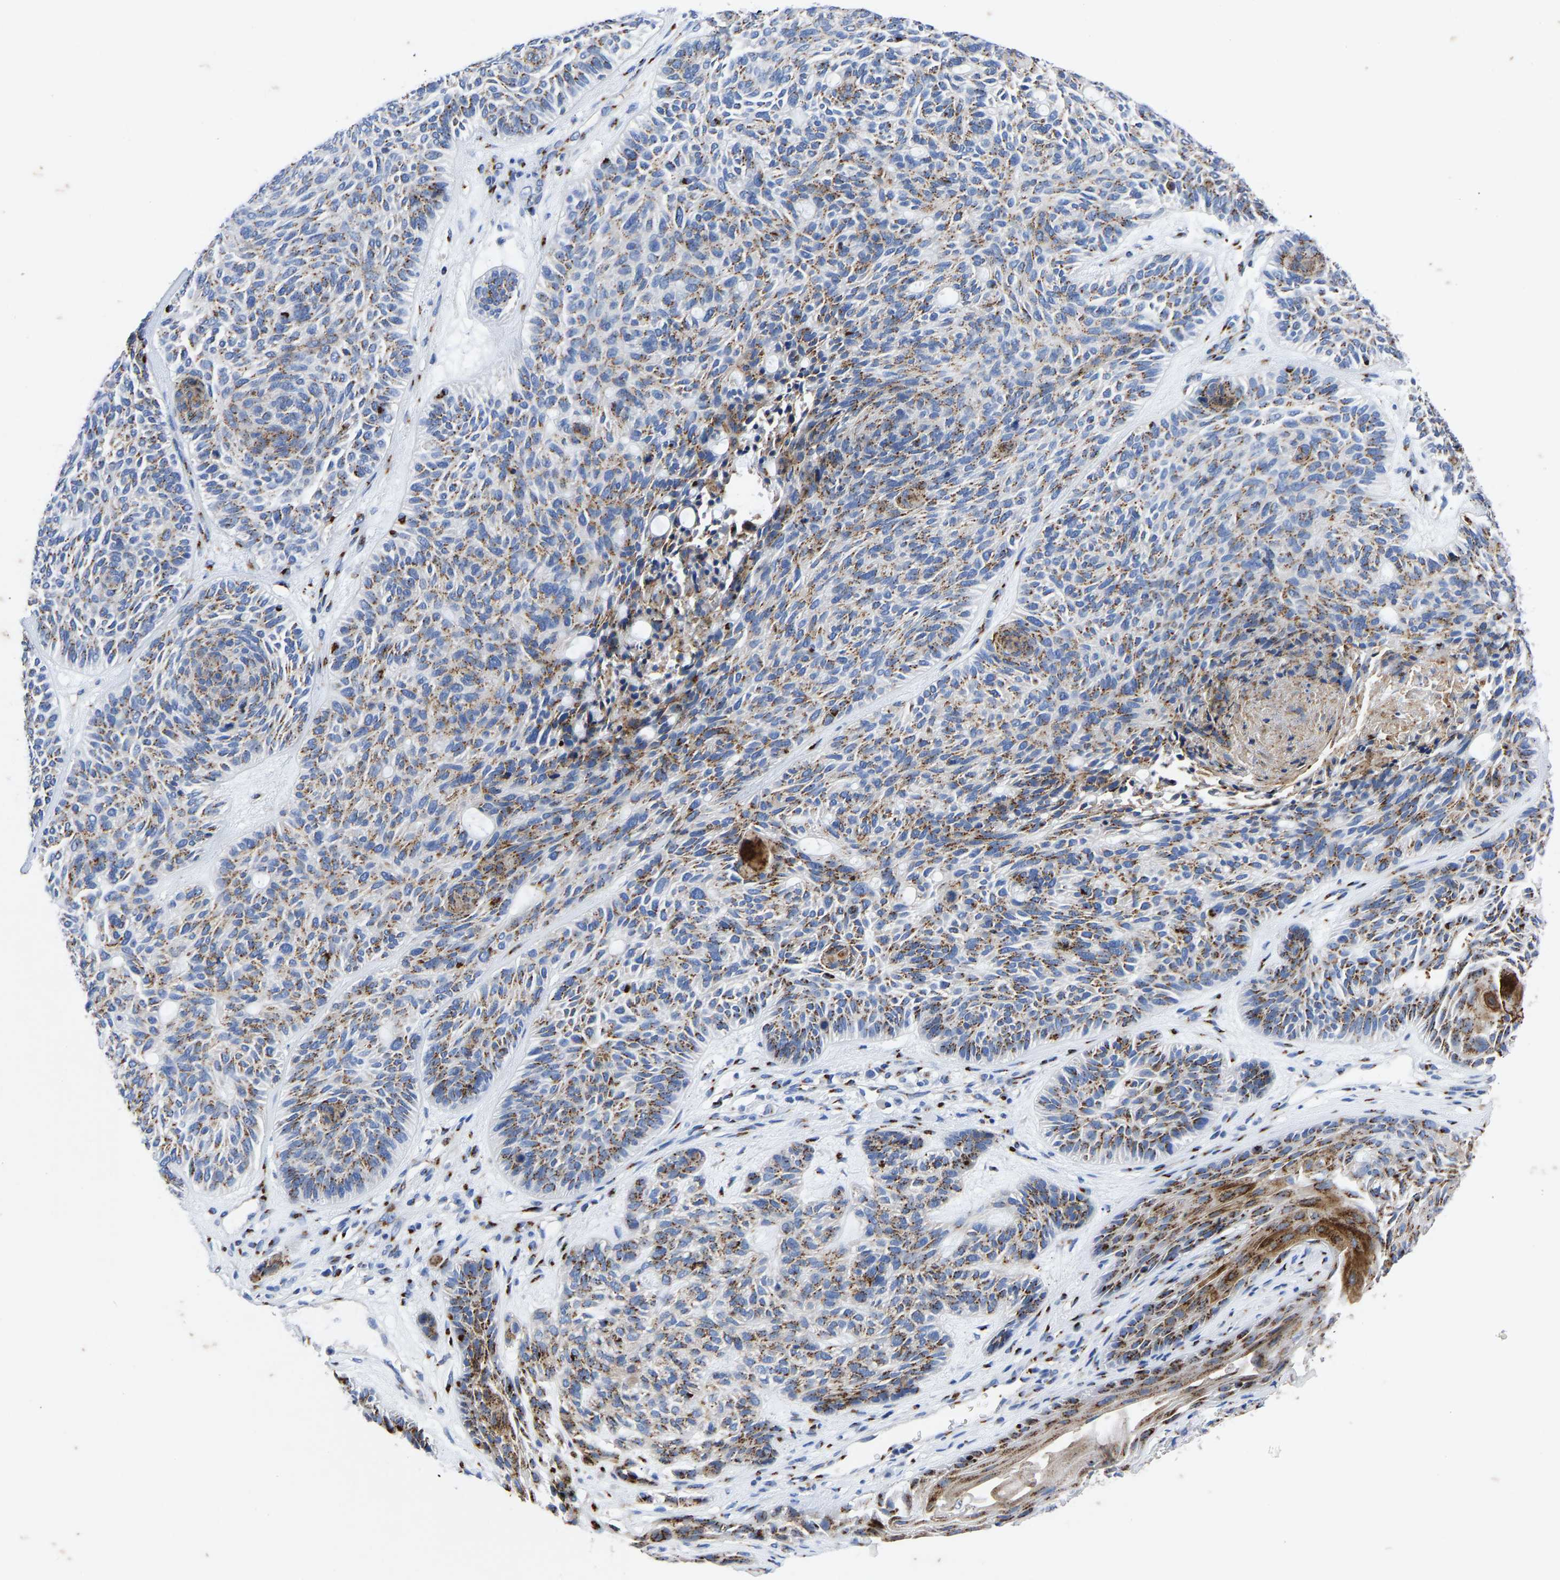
{"staining": {"intensity": "moderate", "quantity": ">75%", "location": "cytoplasmic/membranous"}, "tissue": "skin cancer", "cell_type": "Tumor cells", "image_type": "cancer", "snomed": [{"axis": "morphology", "description": "Basal cell carcinoma"}, {"axis": "topography", "description": "Skin"}], "caption": "Tumor cells demonstrate medium levels of moderate cytoplasmic/membranous positivity in approximately >75% of cells in human basal cell carcinoma (skin).", "gene": "TMEM87A", "patient": {"sex": "male", "age": 55}}